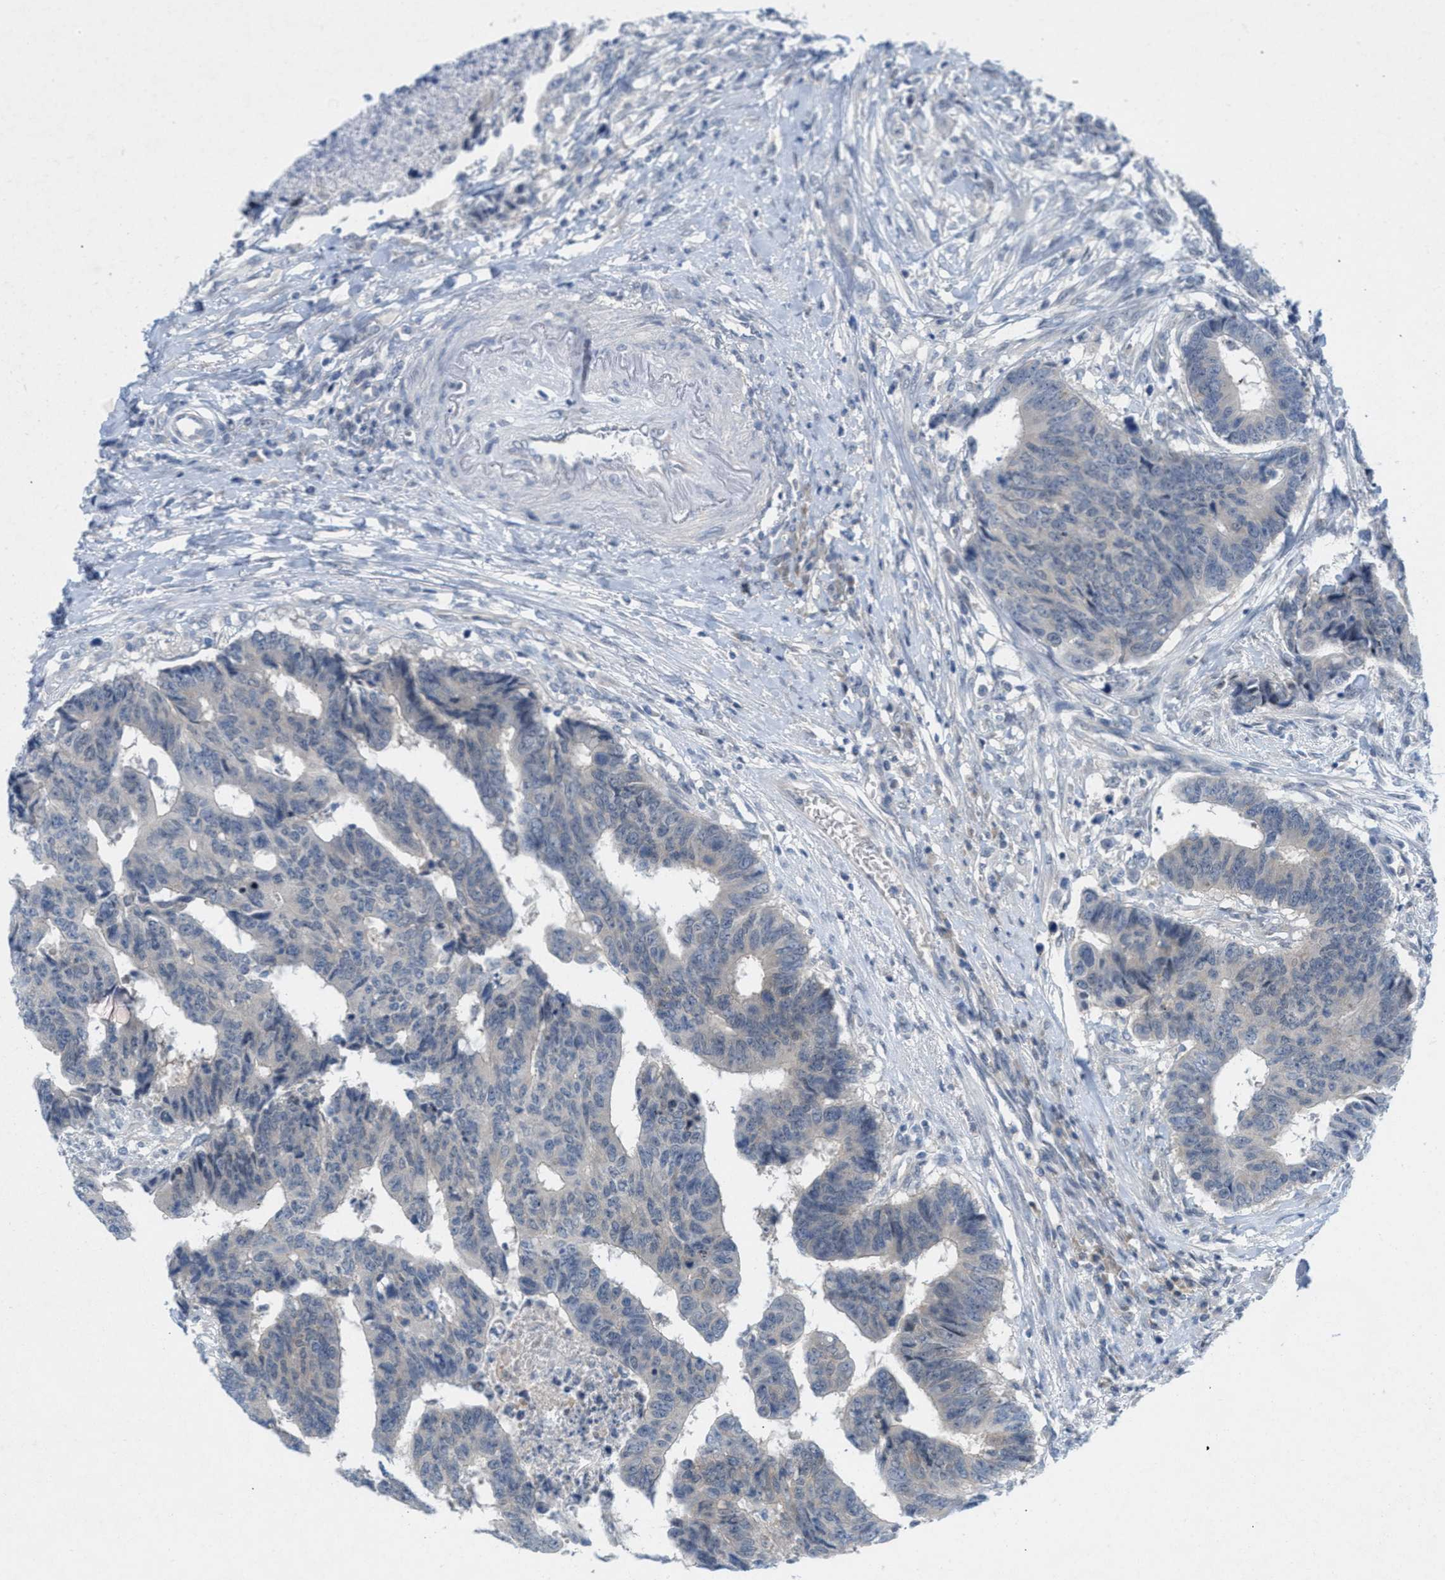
{"staining": {"intensity": "negative", "quantity": "none", "location": "none"}, "tissue": "colorectal cancer", "cell_type": "Tumor cells", "image_type": "cancer", "snomed": [{"axis": "morphology", "description": "Adenocarcinoma, NOS"}, {"axis": "topography", "description": "Rectum"}], "caption": "Tumor cells show no significant protein positivity in colorectal cancer.", "gene": "WIPI2", "patient": {"sex": "male", "age": 84}}